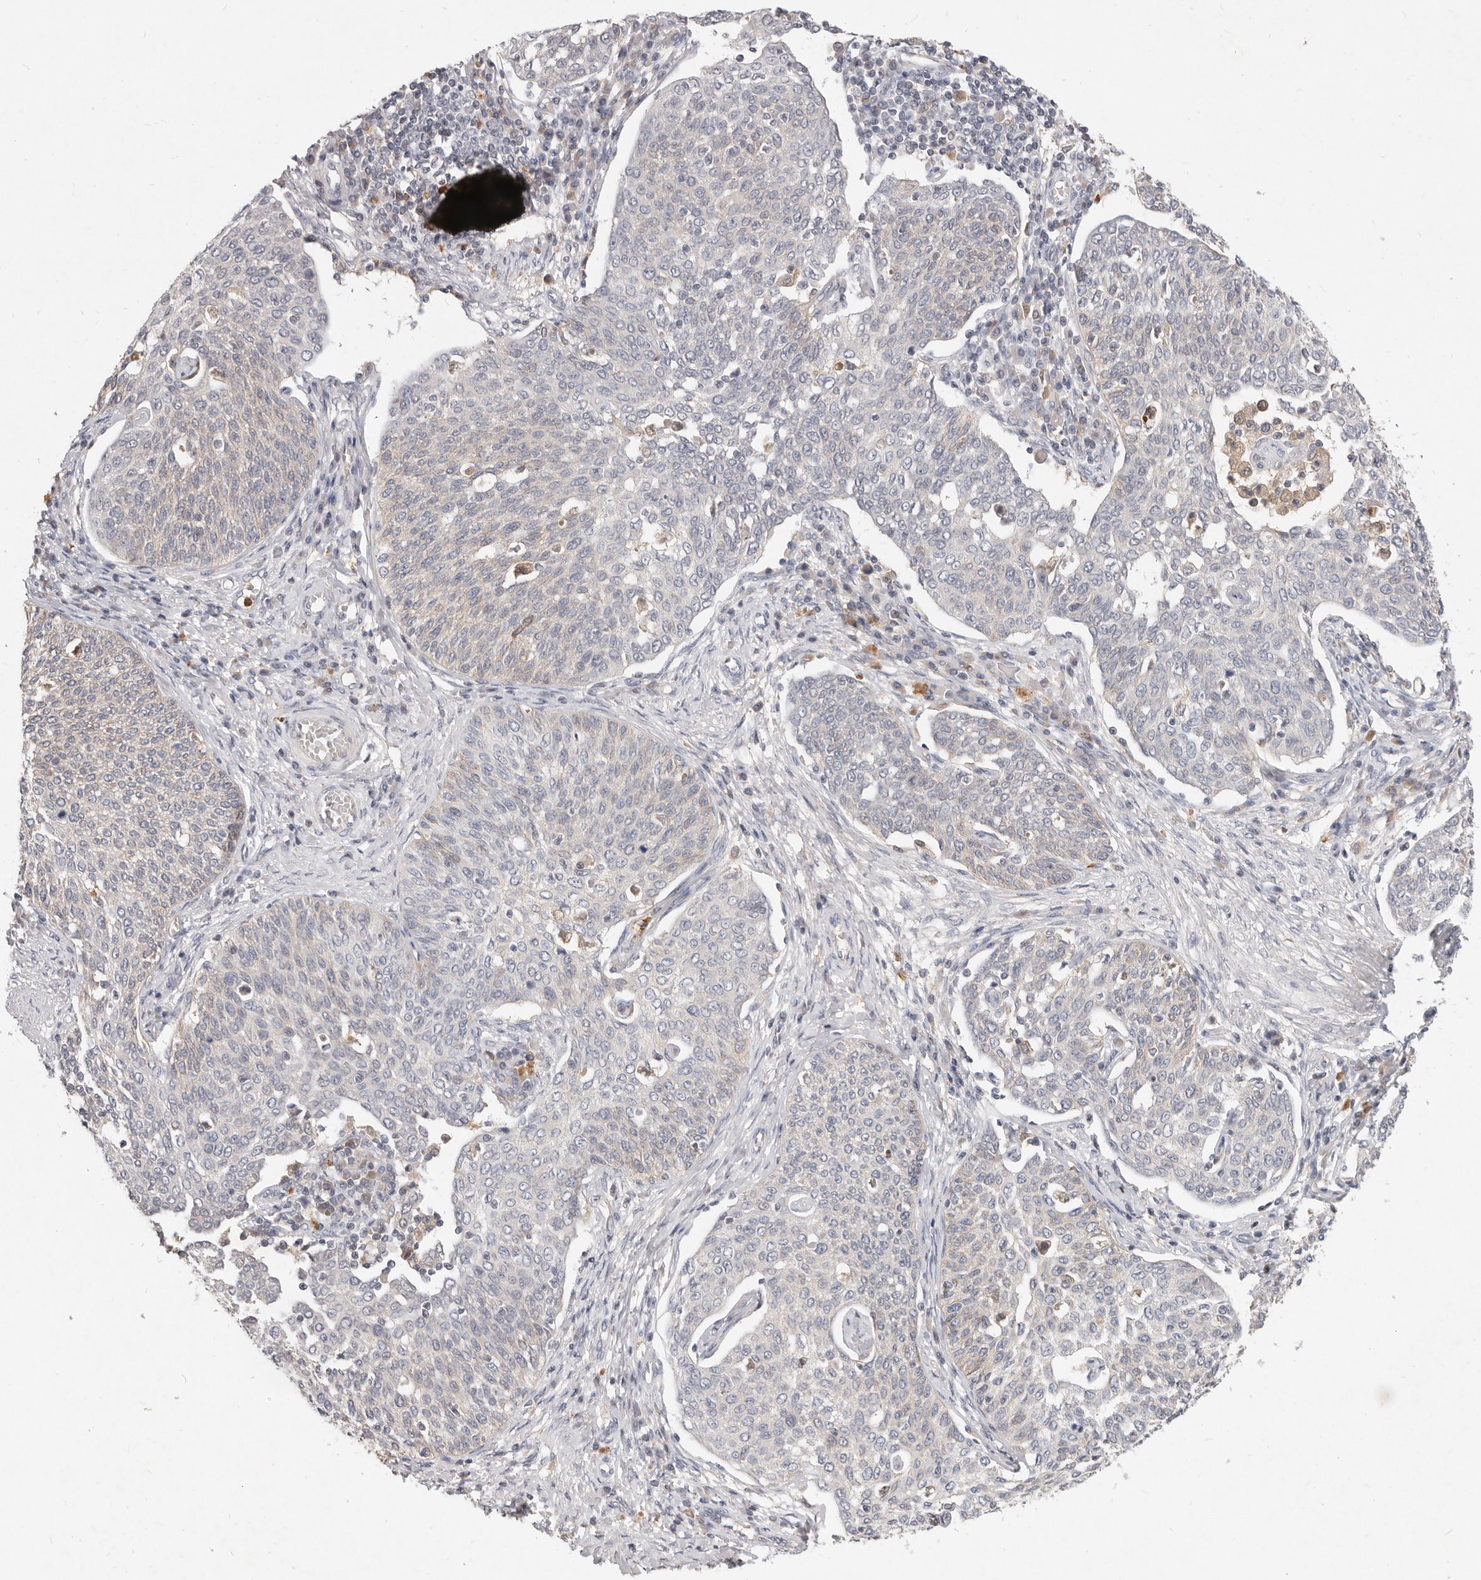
{"staining": {"intensity": "negative", "quantity": "none", "location": "none"}, "tissue": "cervical cancer", "cell_type": "Tumor cells", "image_type": "cancer", "snomed": [{"axis": "morphology", "description": "Squamous cell carcinoma, NOS"}, {"axis": "topography", "description": "Cervix"}], "caption": "Cervical squamous cell carcinoma was stained to show a protein in brown. There is no significant expression in tumor cells.", "gene": "USP49", "patient": {"sex": "female", "age": 34}}